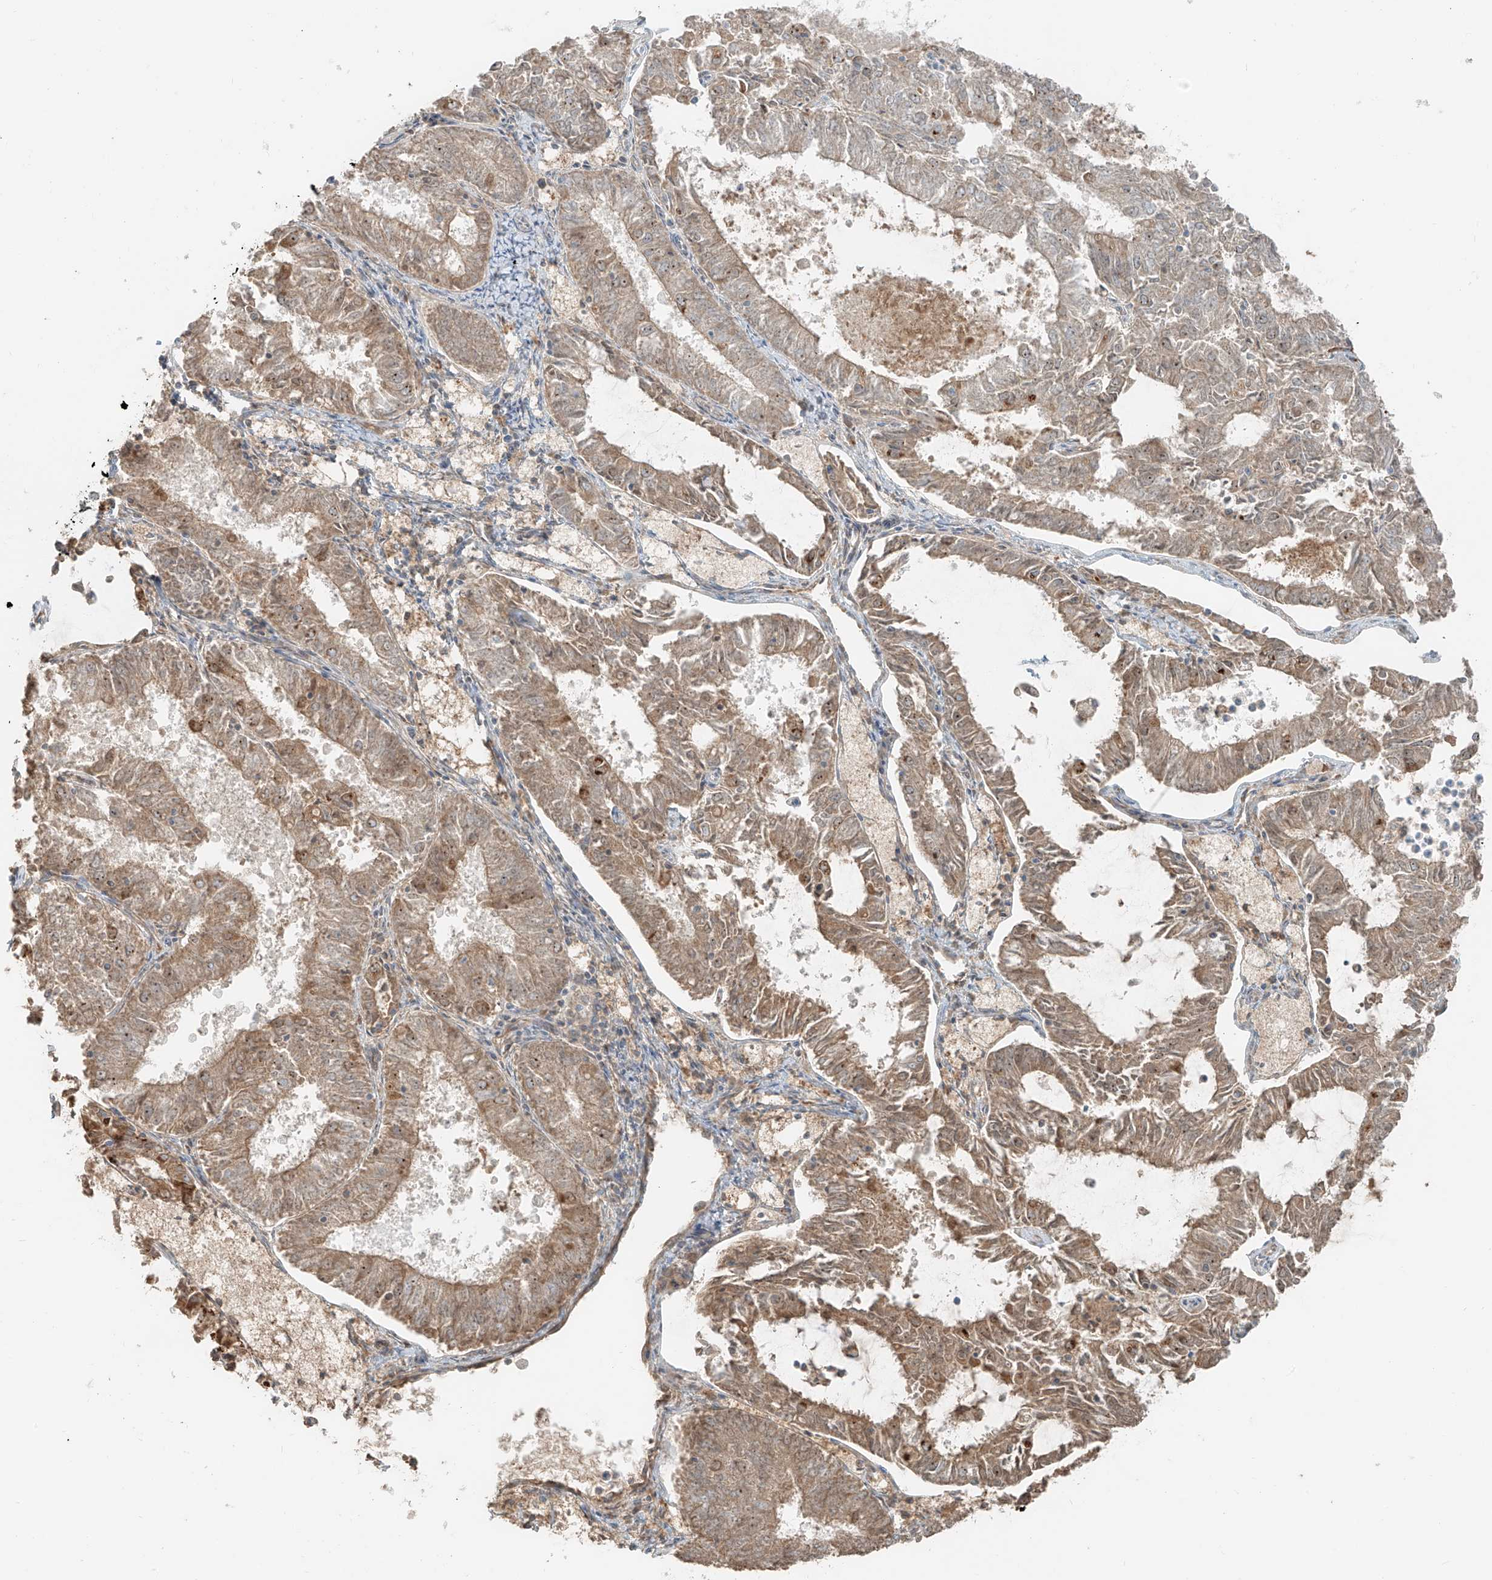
{"staining": {"intensity": "weak", "quantity": ">75%", "location": "cytoplasmic/membranous"}, "tissue": "endometrial cancer", "cell_type": "Tumor cells", "image_type": "cancer", "snomed": [{"axis": "morphology", "description": "Adenocarcinoma, NOS"}, {"axis": "topography", "description": "Endometrium"}], "caption": "High-magnification brightfield microscopy of endometrial adenocarcinoma stained with DAB (brown) and counterstained with hematoxylin (blue). tumor cells exhibit weak cytoplasmic/membranous positivity is seen in about>75% of cells. Immunohistochemistry stains the protein in brown and the nuclei are stained blue.", "gene": "FSTL1", "patient": {"sex": "female", "age": 57}}